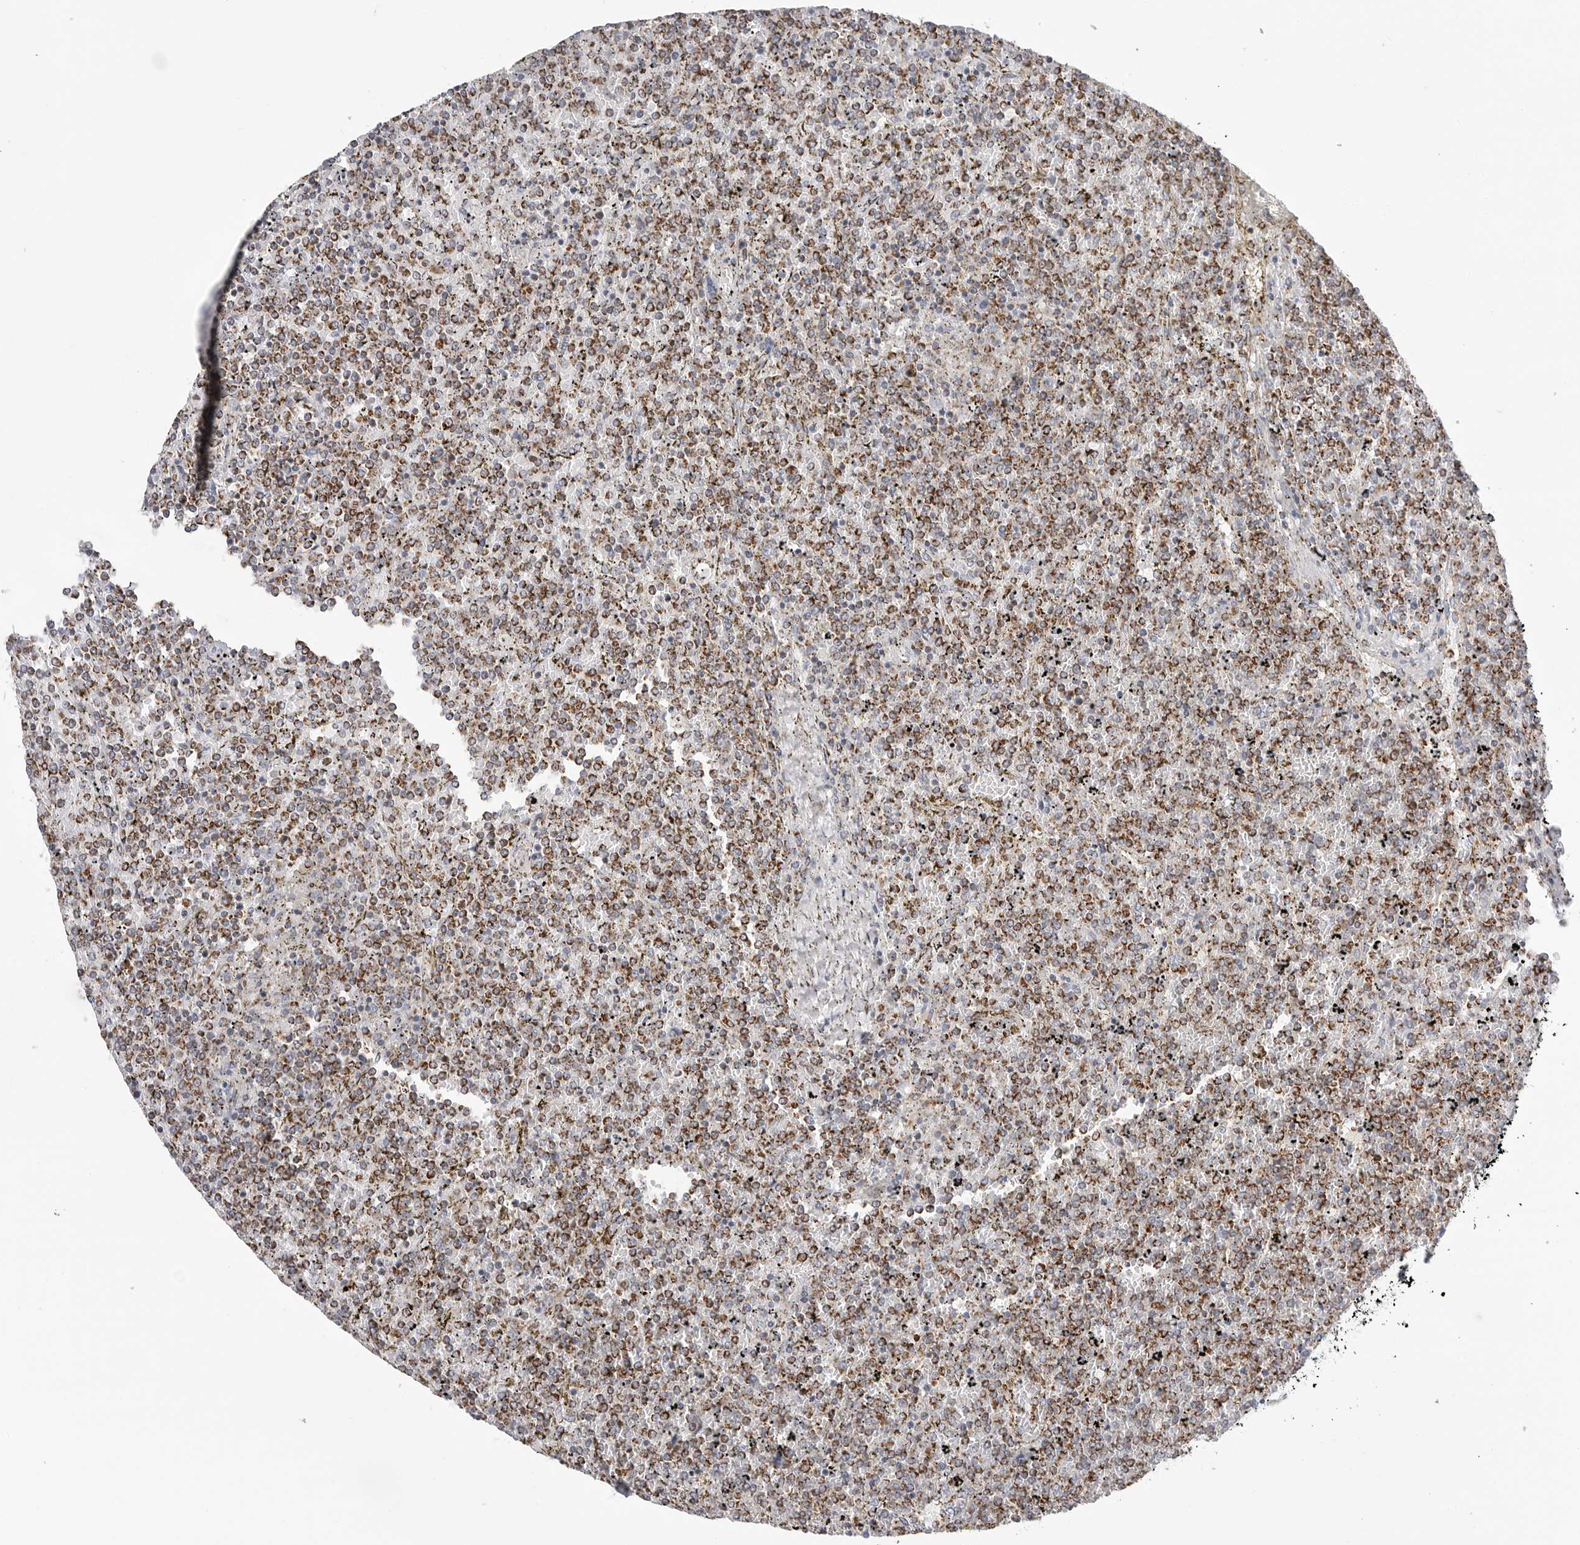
{"staining": {"intensity": "moderate", "quantity": ">75%", "location": "cytoplasmic/membranous"}, "tissue": "lymphoma", "cell_type": "Tumor cells", "image_type": "cancer", "snomed": [{"axis": "morphology", "description": "Malignant lymphoma, non-Hodgkin's type, Low grade"}, {"axis": "topography", "description": "Spleen"}], "caption": "An immunohistochemistry (IHC) micrograph of tumor tissue is shown. Protein staining in brown highlights moderate cytoplasmic/membranous positivity in lymphoma within tumor cells. (DAB (3,3'-diaminobenzidine) IHC, brown staining for protein, blue staining for nuclei).", "gene": "ATP5IF1", "patient": {"sex": "female", "age": 19}}